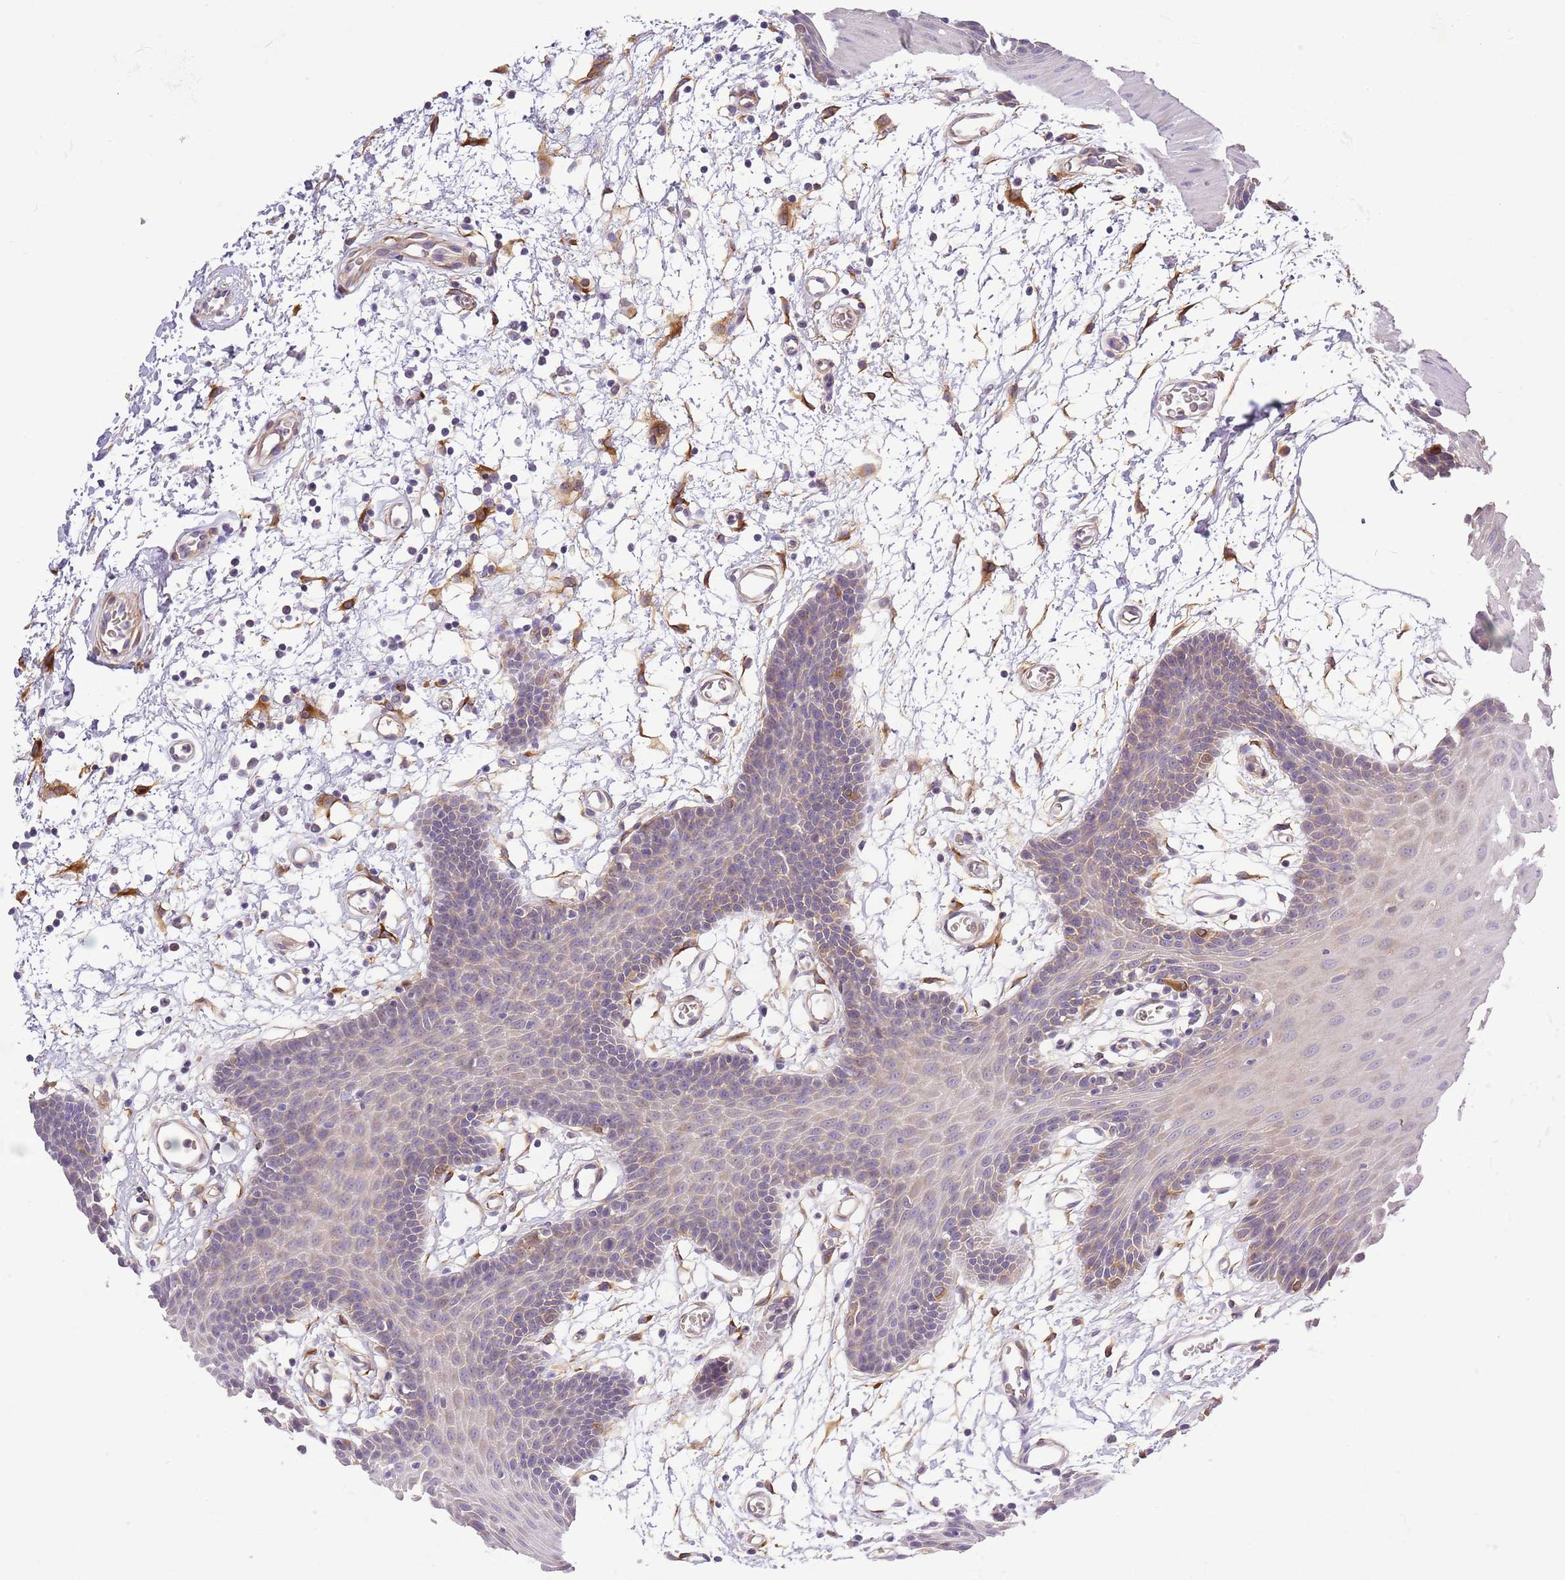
{"staining": {"intensity": "weak", "quantity": "<25%", "location": "cytoplasmic/membranous"}, "tissue": "oral mucosa", "cell_type": "Squamous epithelial cells", "image_type": "normal", "snomed": [{"axis": "morphology", "description": "Normal tissue, NOS"}, {"axis": "topography", "description": "Skeletal muscle"}, {"axis": "topography", "description": "Oral tissue"}, {"axis": "topography", "description": "Salivary gland"}, {"axis": "topography", "description": "Peripheral nerve tissue"}], "caption": "Micrograph shows no significant protein positivity in squamous epithelial cells of normal oral mucosa. (DAB IHC visualized using brightfield microscopy, high magnification).", "gene": "RFK", "patient": {"sex": "male", "age": 54}}